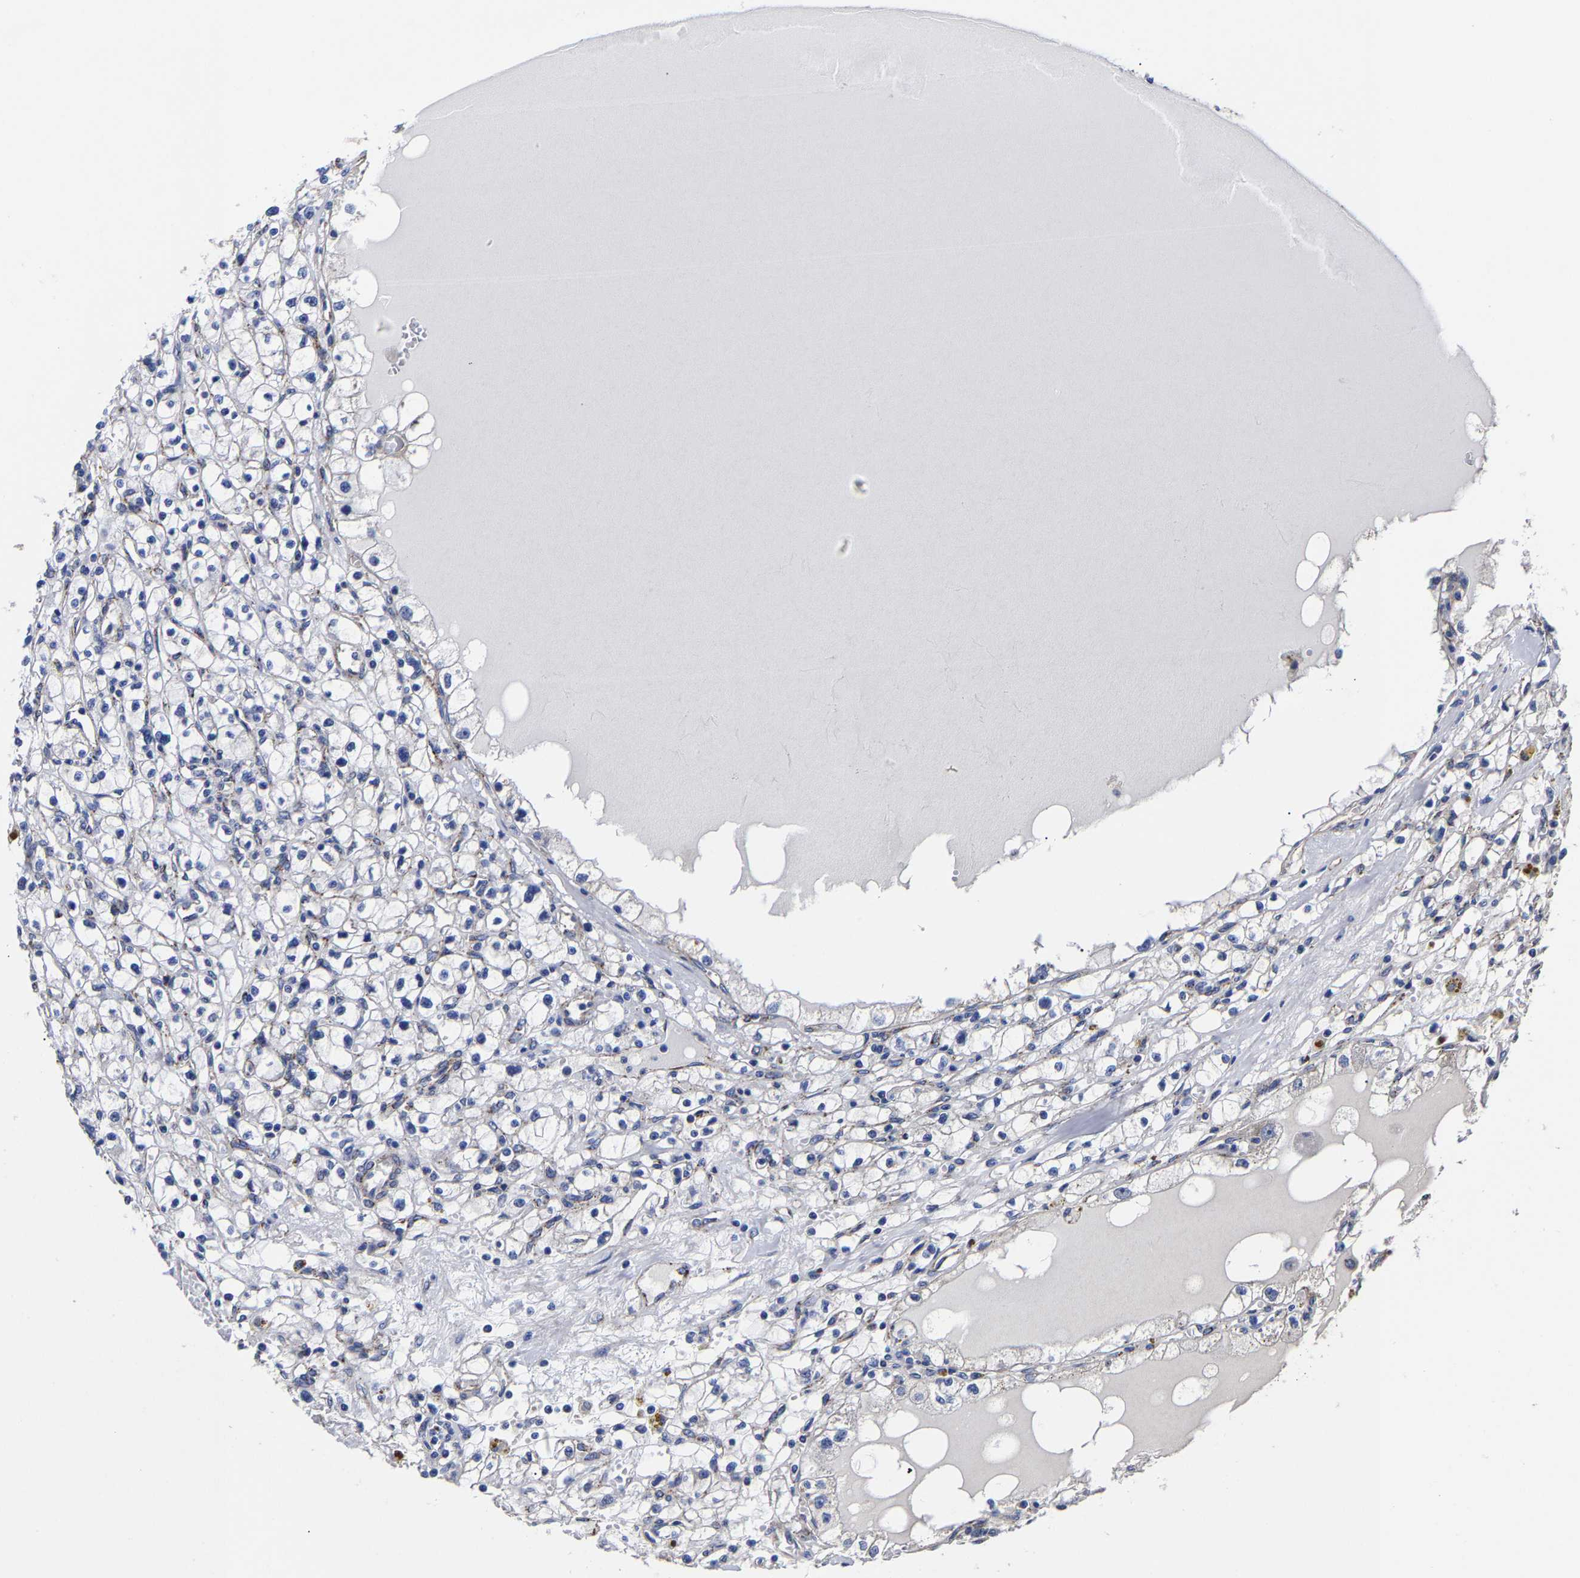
{"staining": {"intensity": "negative", "quantity": "none", "location": "none"}, "tissue": "renal cancer", "cell_type": "Tumor cells", "image_type": "cancer", "snomed": [{"axis": "morphology", "description": "Adenocarcinoma, NOS"}, {"axis": "topography", "description": "Kidney"}], "caption": "Renal cancer (adenocarcinoma) stained for a protein using immunohistochemistry demonstrates no positivity tumor cells.", "gene": "AASS", "patient": {"sex": "male", "age": 56}}